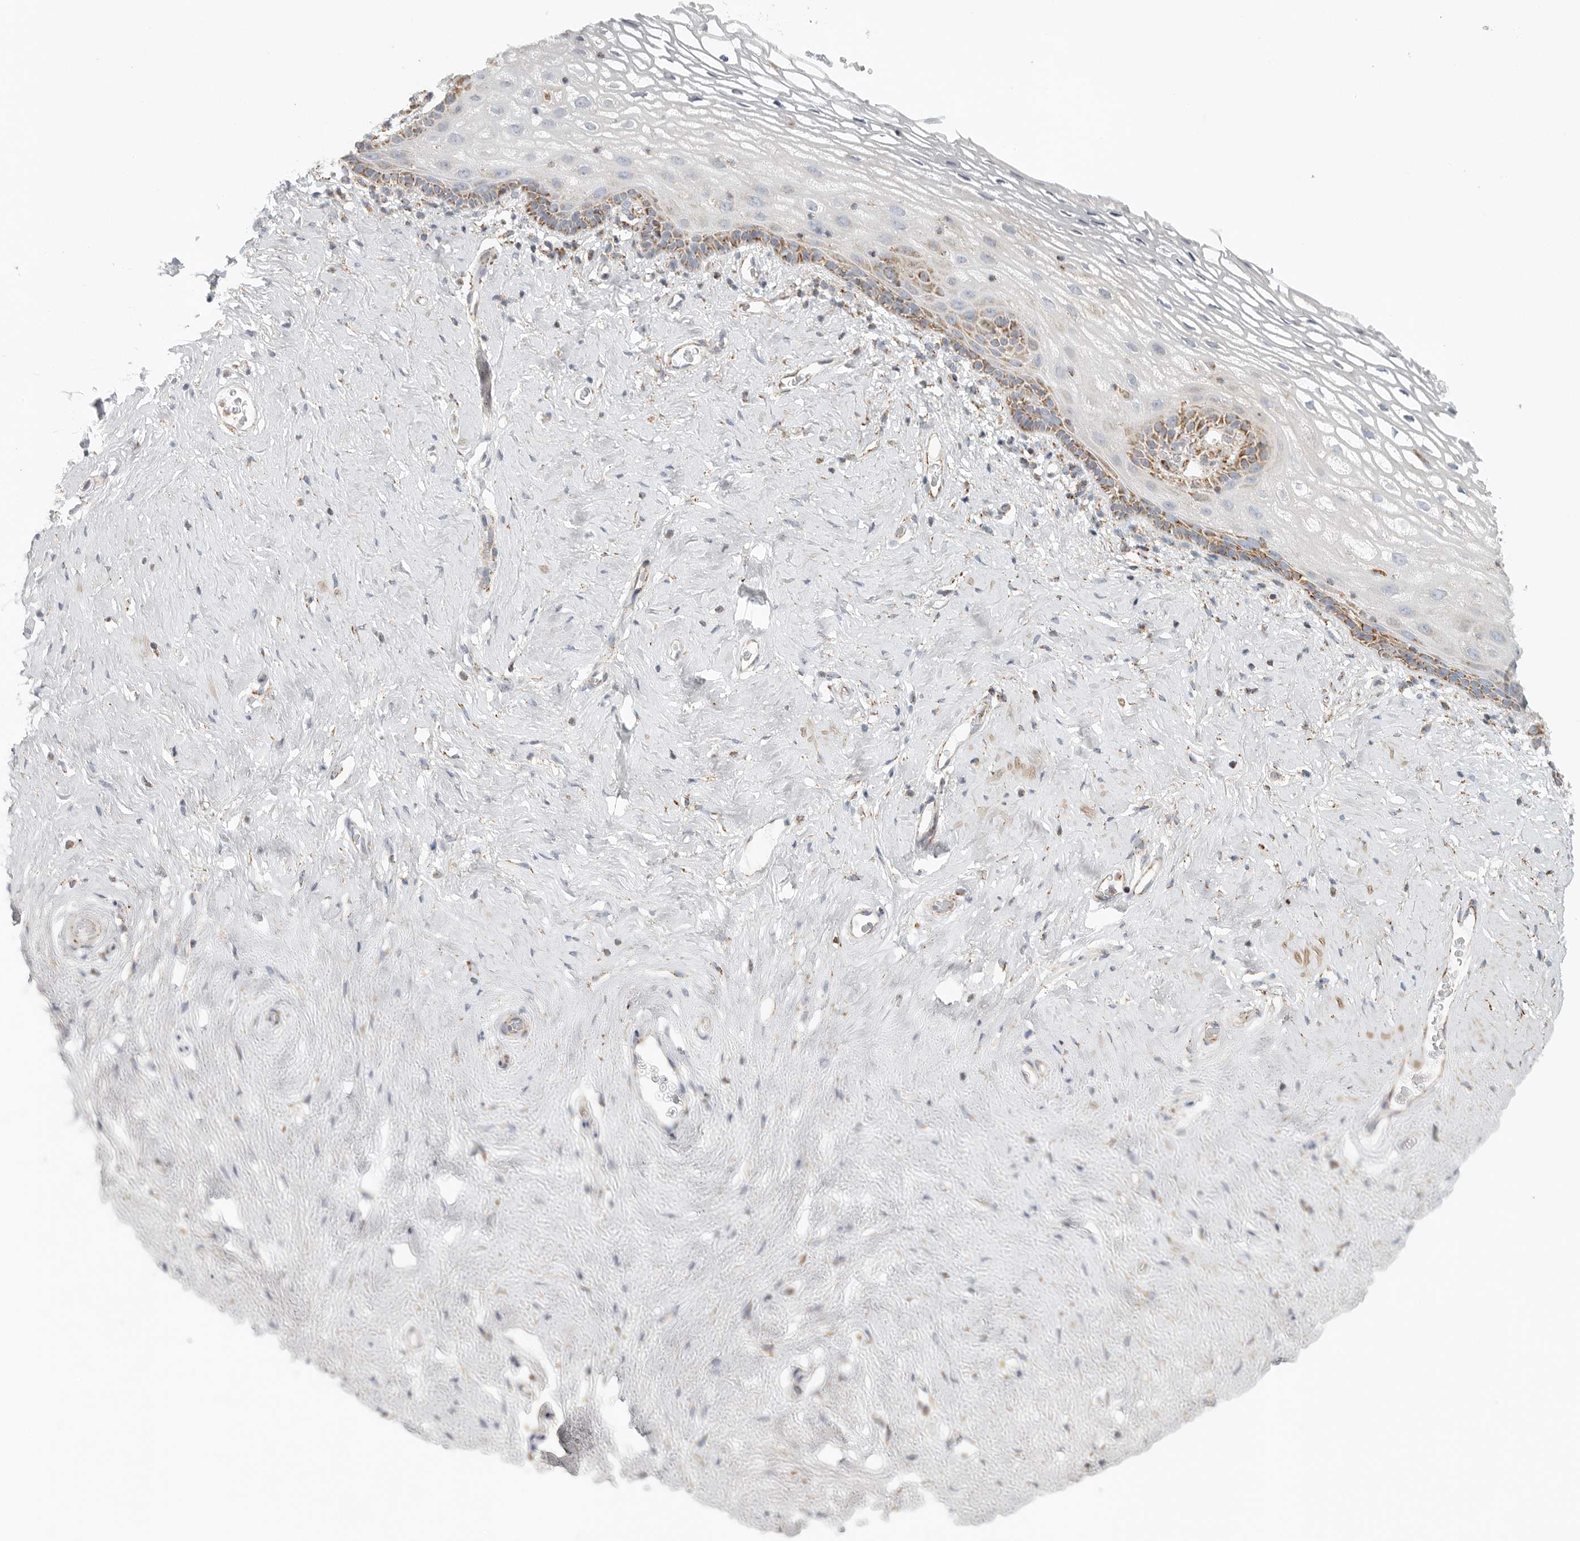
{"staining": {"intensity": "moderate", "quantity": "<25%", "location": "cytoplasmic/membranous"}, "tissue": "vagina", "cell_type": "Squamous epithelial cells", "image_type": "normal", "snomed": [{"axis": "morphology", "description": "Normal tissue, NOS"}, {"axis": "morphology", "description": "Adenocarcinoma, NOS"}, {"axis": "topography", "description": "Rectum"}, {"axis": "topography", "description": "Vagina"}], "caption": "The image reveals immunohistochemical staining of unremarkable vagina. There is moderate cytoplasmic/membranous staining is seen in approximately <25% of squamous epithelial cells. (brown staining indicates protein expression, while blue staining denotes nuclei).", "gene": "SLC25A26", "patient": {"sex": "female", "age": 71}}